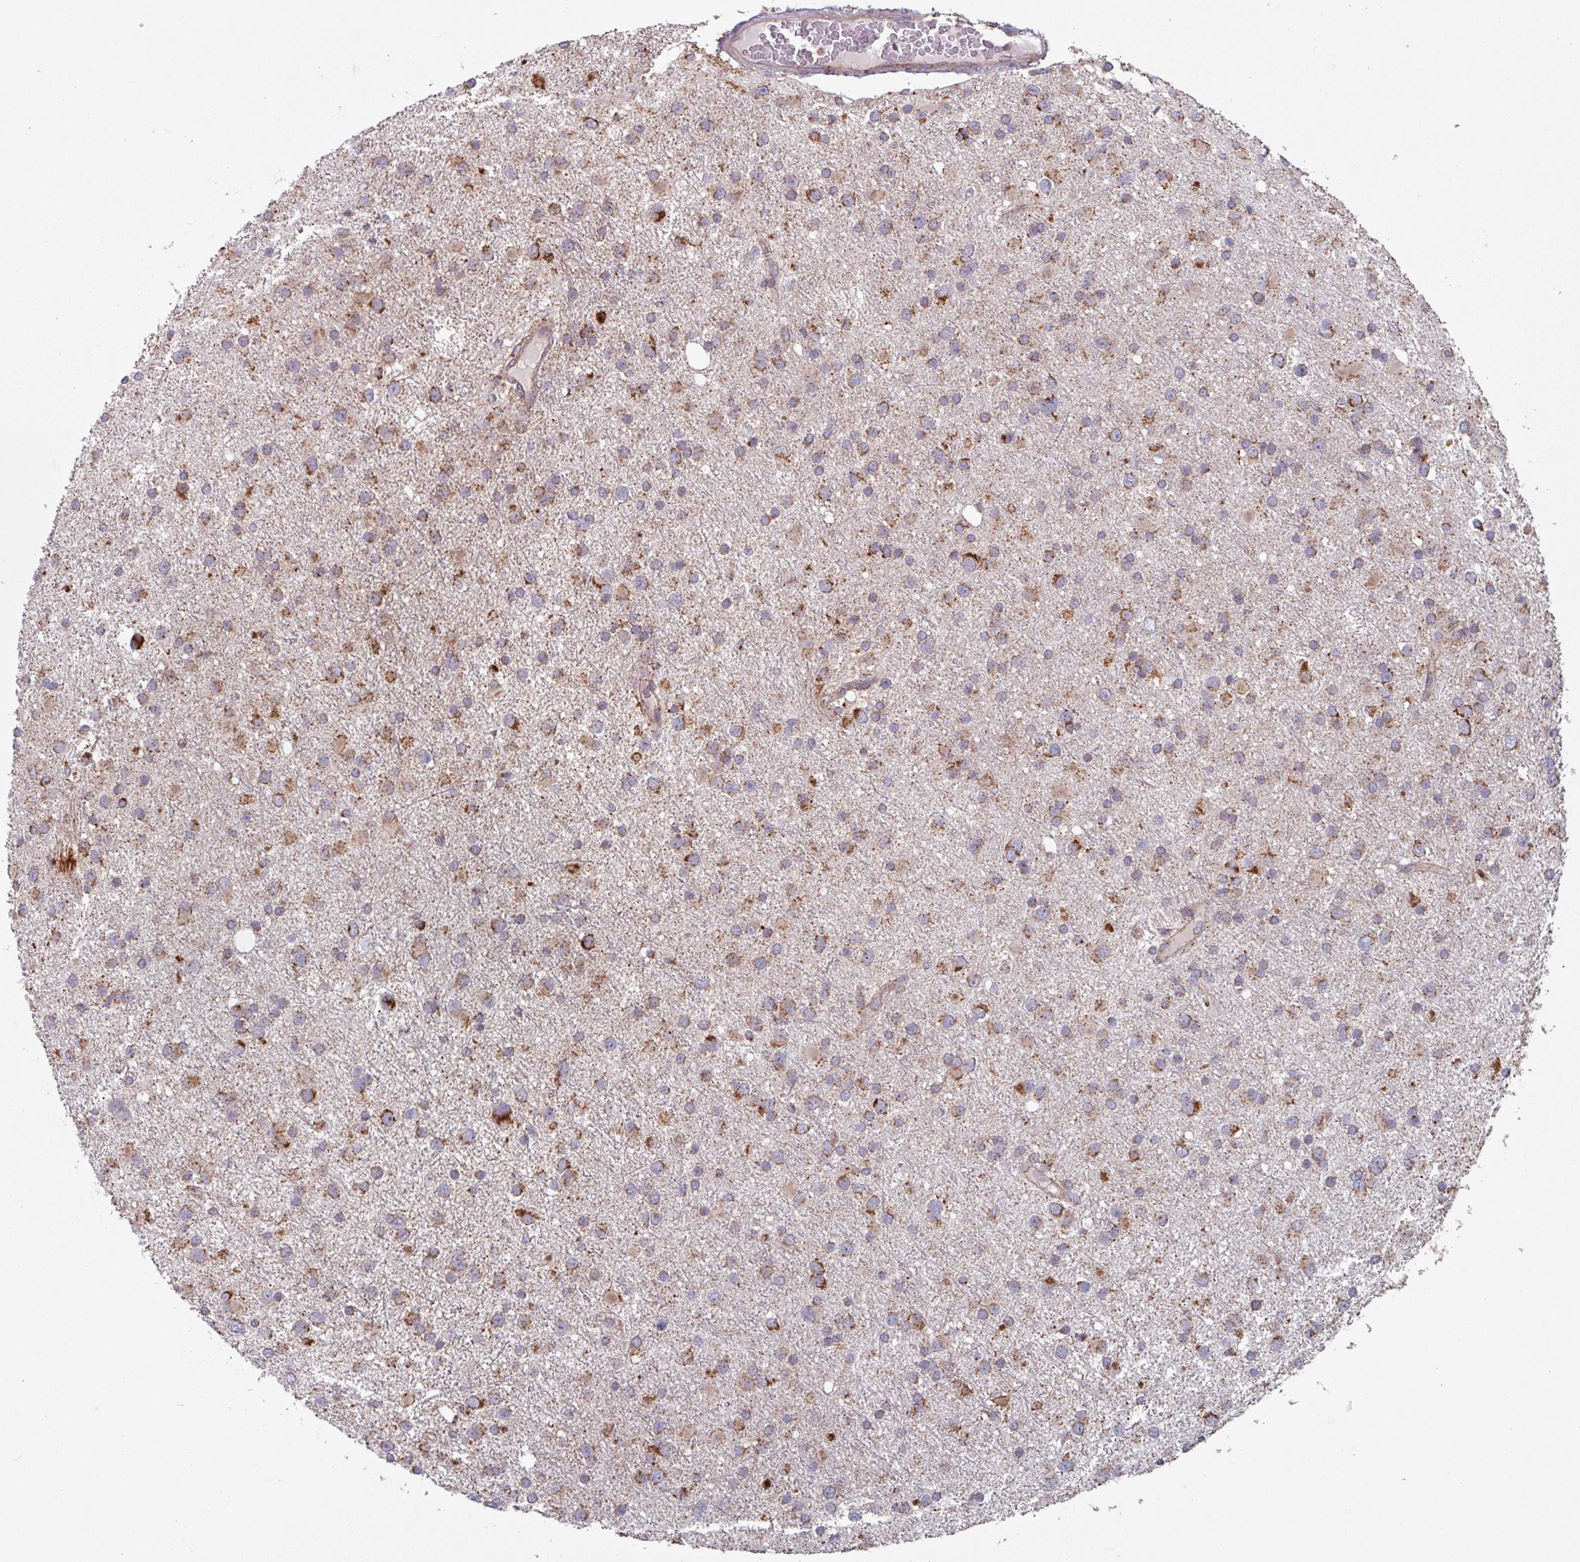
{"staining": {"intensity": "moderate", "quantity": ">75%", "location": "cytoplasmic/membranous"}, "tissue": "glioma", "cell_type": "Tumor cells", "image_type": "cancer", "snomed": [{"axis": "morphology", "description": "Glioma, malignant, Low grade"}, {"axis": "topography", "description": "Brain"}], "caption": "Malignant glioma (low-grade) tissue reveals moderate cytoplasmic/membranous positivity in approximately >75% of tumor cells, visualized by immunohistochemistry.", "gene": "COX7C", "patient": {"sex": "female", "age": 32}}